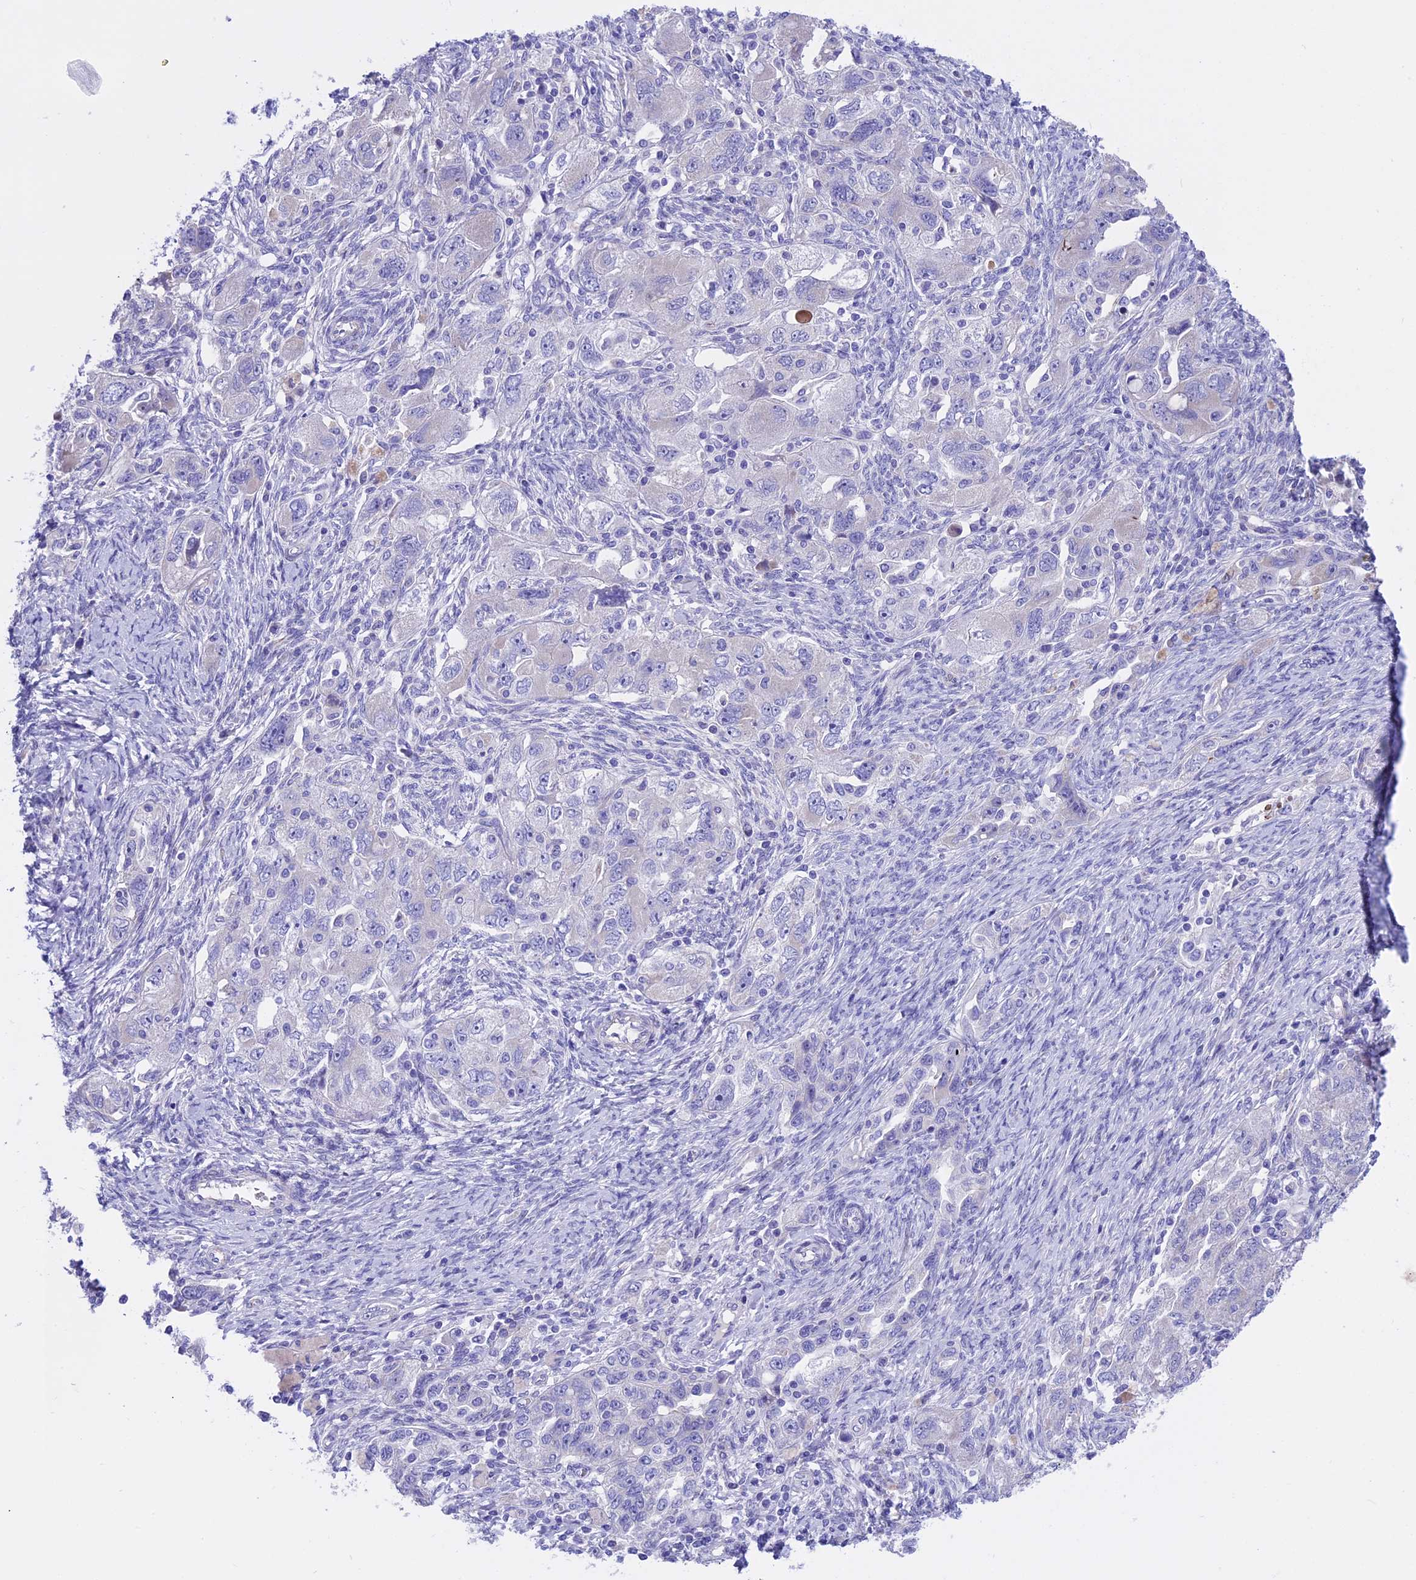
{"staining": {"intensity": "negative", "quantity": "none", "location": "none"}, "tissue": "ovarian cancer", "cell_type": "Tumor cells", "image_type": "cancer", "snomed": [{"axis": "morphology", "description": "Carcinoma, NOS"}, {"axis": "morphology", "description": "Cystadenocarcinoma, serous, NOS"}, {"axis": "topography", "description": "Ovary"}], "caption": "Carcinoma (ovarian) was stained to show a protein in brown. There is no significant staining in tumor cells.", "gene": "TMEM138", "patient": {"sex": "female", "age": 69}}